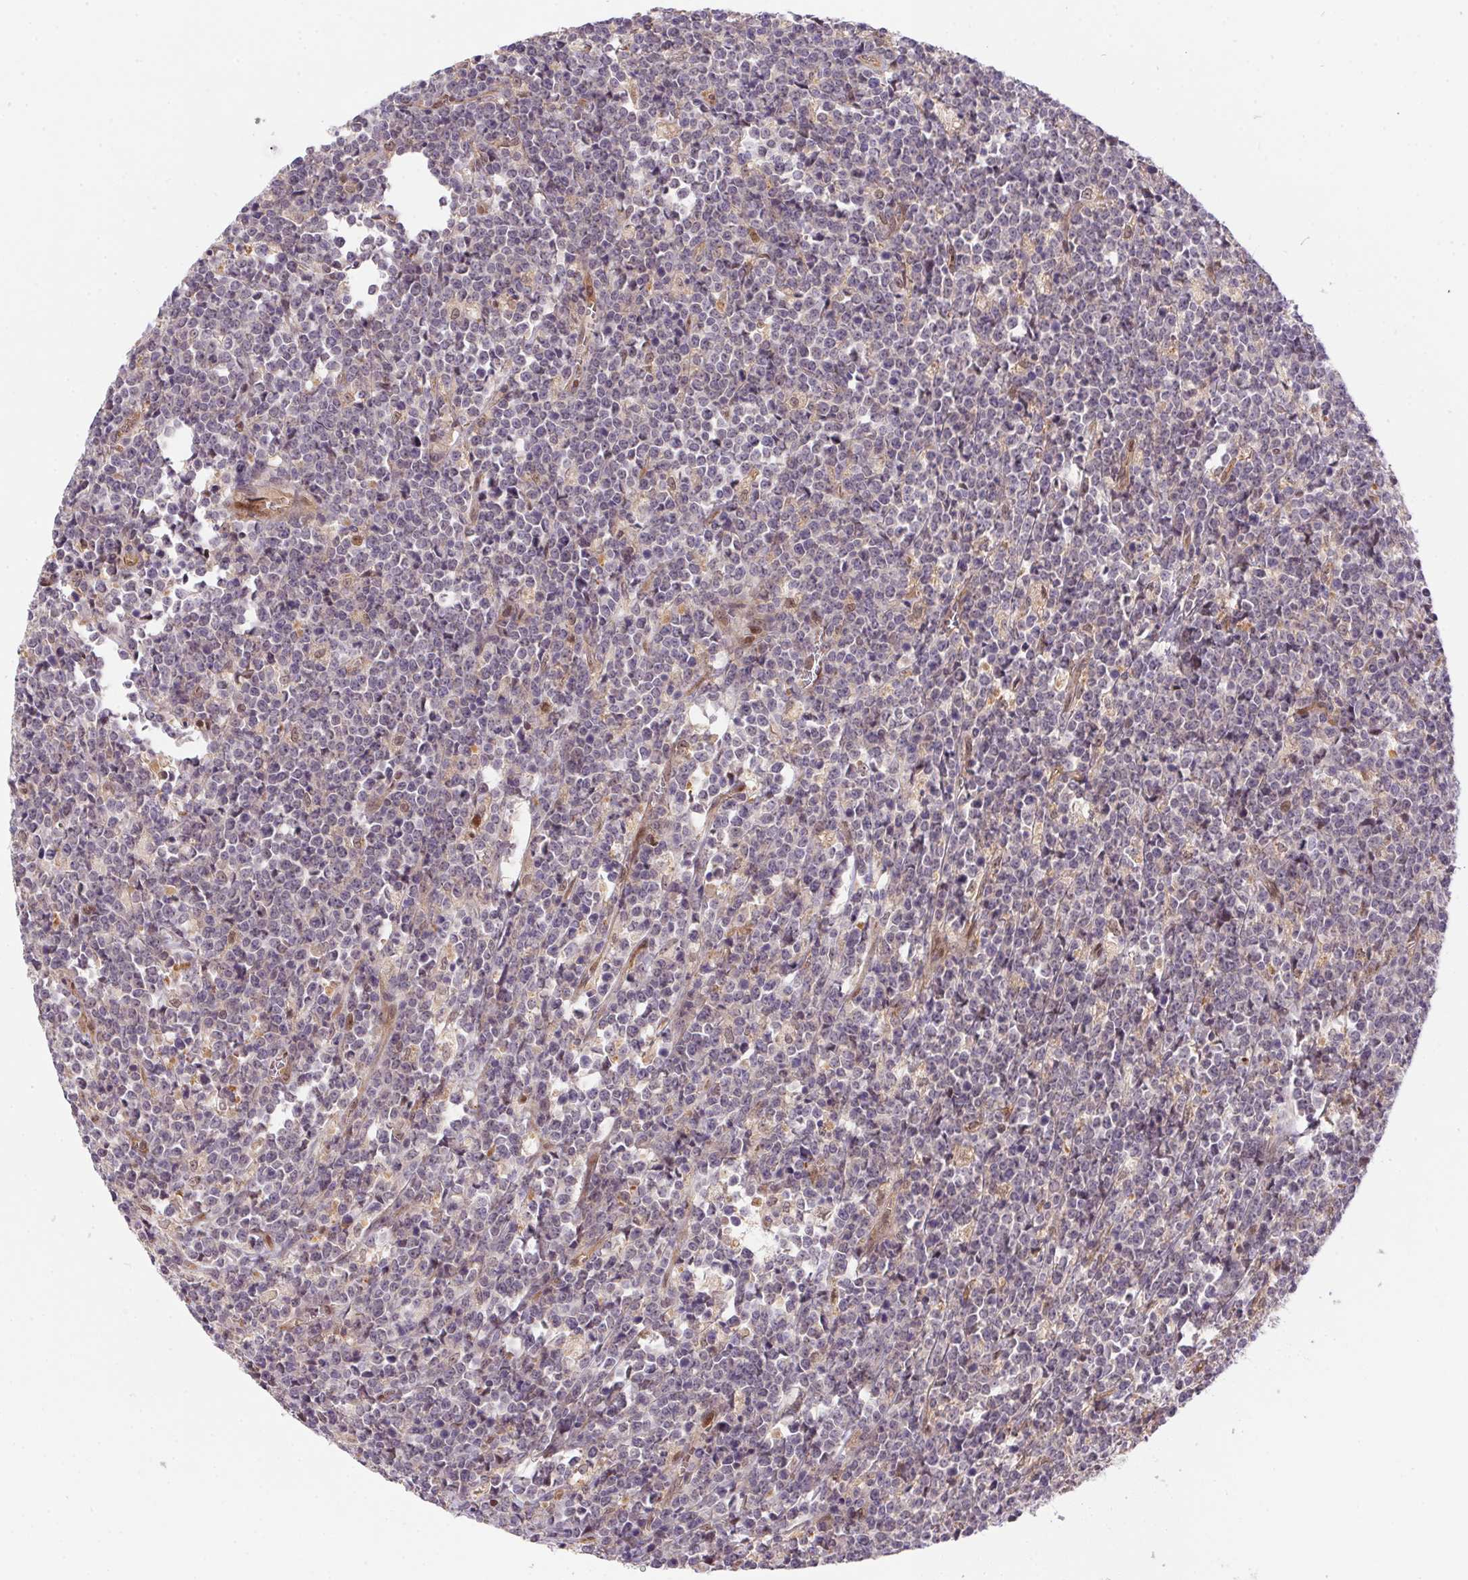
{"staining": {"intensity": "negative", "quantity": "none", "location": "none"}, "tissue": "lymphoma", "cell_type": "Tumor cells", "image_type": "cancer", "snomed": [{"axis": "morphology", "description": "Malignant lymphoma, non-Hodgkin's type, High grade"}, {"axis": "topography", "description": "Small intestine"}], "caption": "Tumor cells show no significant expression in lymphoma.", "gene": "NUDT16", "patient": {"sex": "female", "age": 56}}